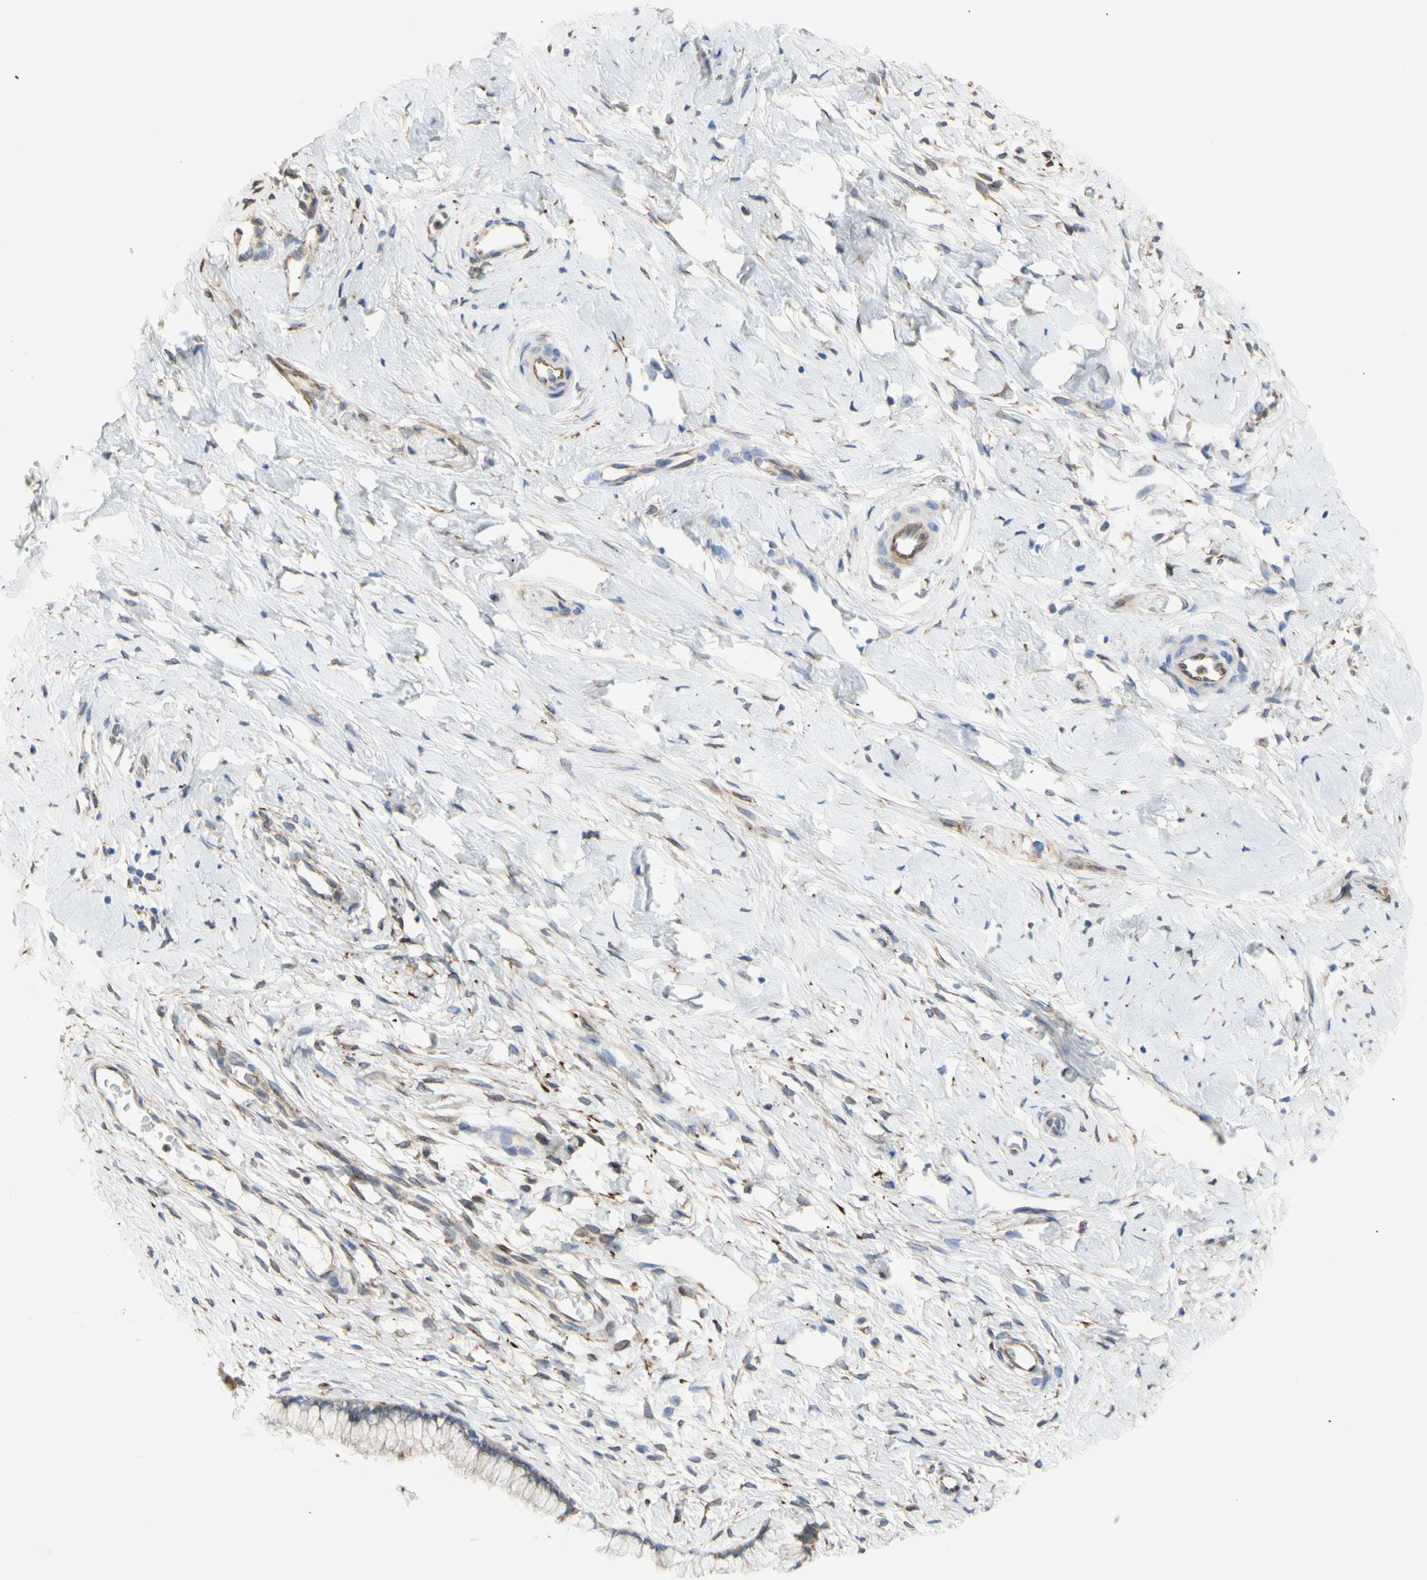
{"staining": {"intensity": "weak", "quantity": "<25%", "location": "cytoplasmic/membranous"}, "tissue": "cervix", "cell_type": "Glandular cells", "image_type": "normal", "snomed": [{"axis": "morphology", "description": "Normal tissue, NOS"}, {"axis": "topography", "description": "Cervix"}], "caption": "Protein analysis of normal cervix reveals no significant staining in glandular cells.", "gene": "ERLIN1", "patient": {"sex": "female", "age": 65}}